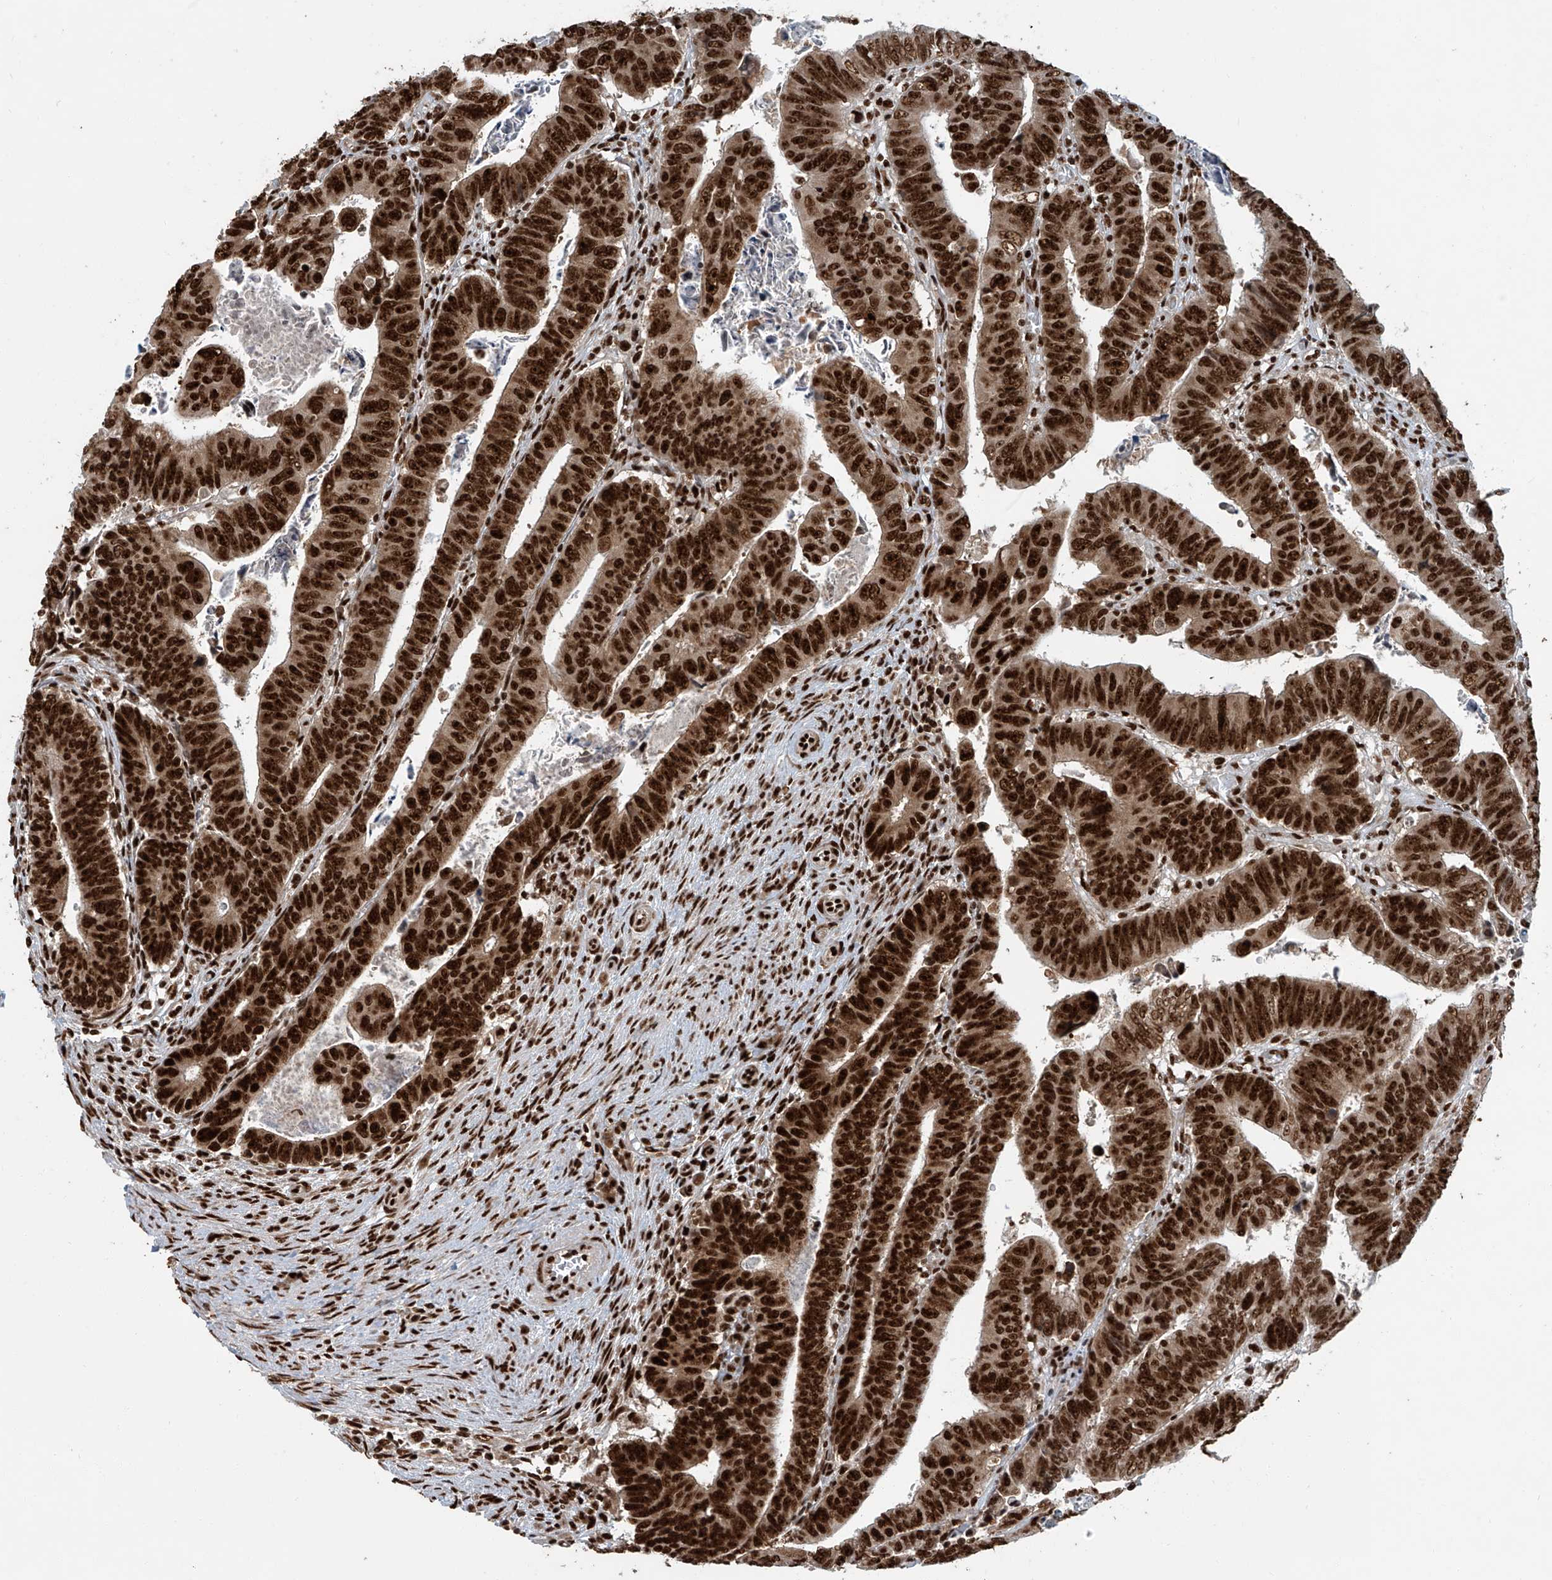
{"staining": {"intensity": "strong", "quantity": ">75%", "location": "nuclear"}, "tissue": "colorectal cancer", "cell_type": "Tumor cells", "image_type": "cancer", "snomed": [{"axis": "morphology", "description": "Normal tissue, NOS"}, {"axis": "morphology", "description": "Adenocarcinoma, NOS"}, {"axis": "topography", "description": "Rectum"}], "caption": "Strong nuclear expression is appreciated in approximately >75% of tumor cells in colorectal cancer (adenocarcinoma).", "gene": "FAM193B", "patient": {"sex": "female", "age": 65}}